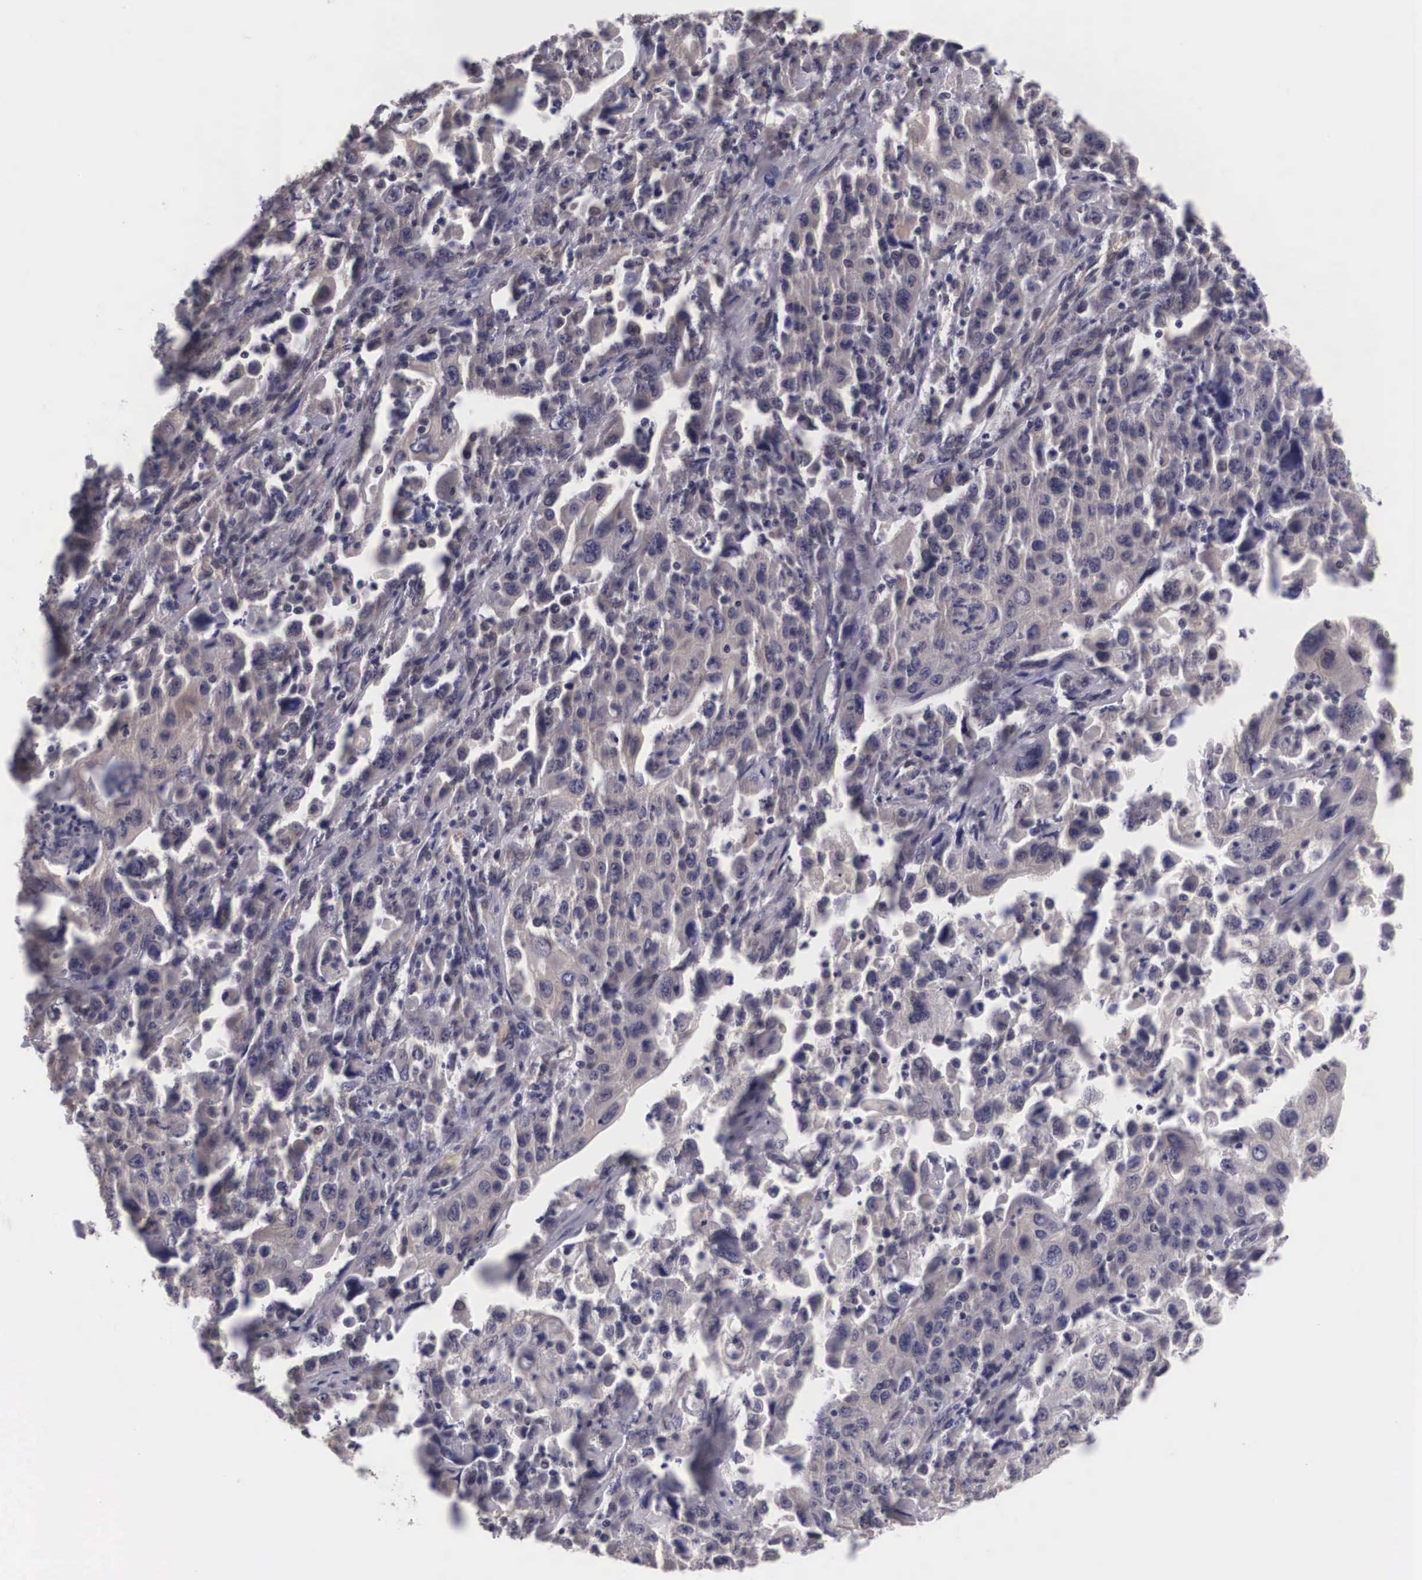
{"staining": {"intensity": "negative", "quantity": "none", "location": "none"}, "tissue": "pancreatic cancer", "cell_type": "Tumor cells", "image_type": "cancer", "snomed": [{"axis": "morphology", "description": "Adenocarcinoma, NOS"}, {"axis": "topography", "description": "Pancreas"}], "caption": "Immunohistochemistry micrograph of neoplastic tissue: pancreatic cancer (adenocarcinoma) stained with DAB reveals no significant protein expression in tumor cells.", "gene": "OTX2", "patient": {"sex": "male", "age": 70}}